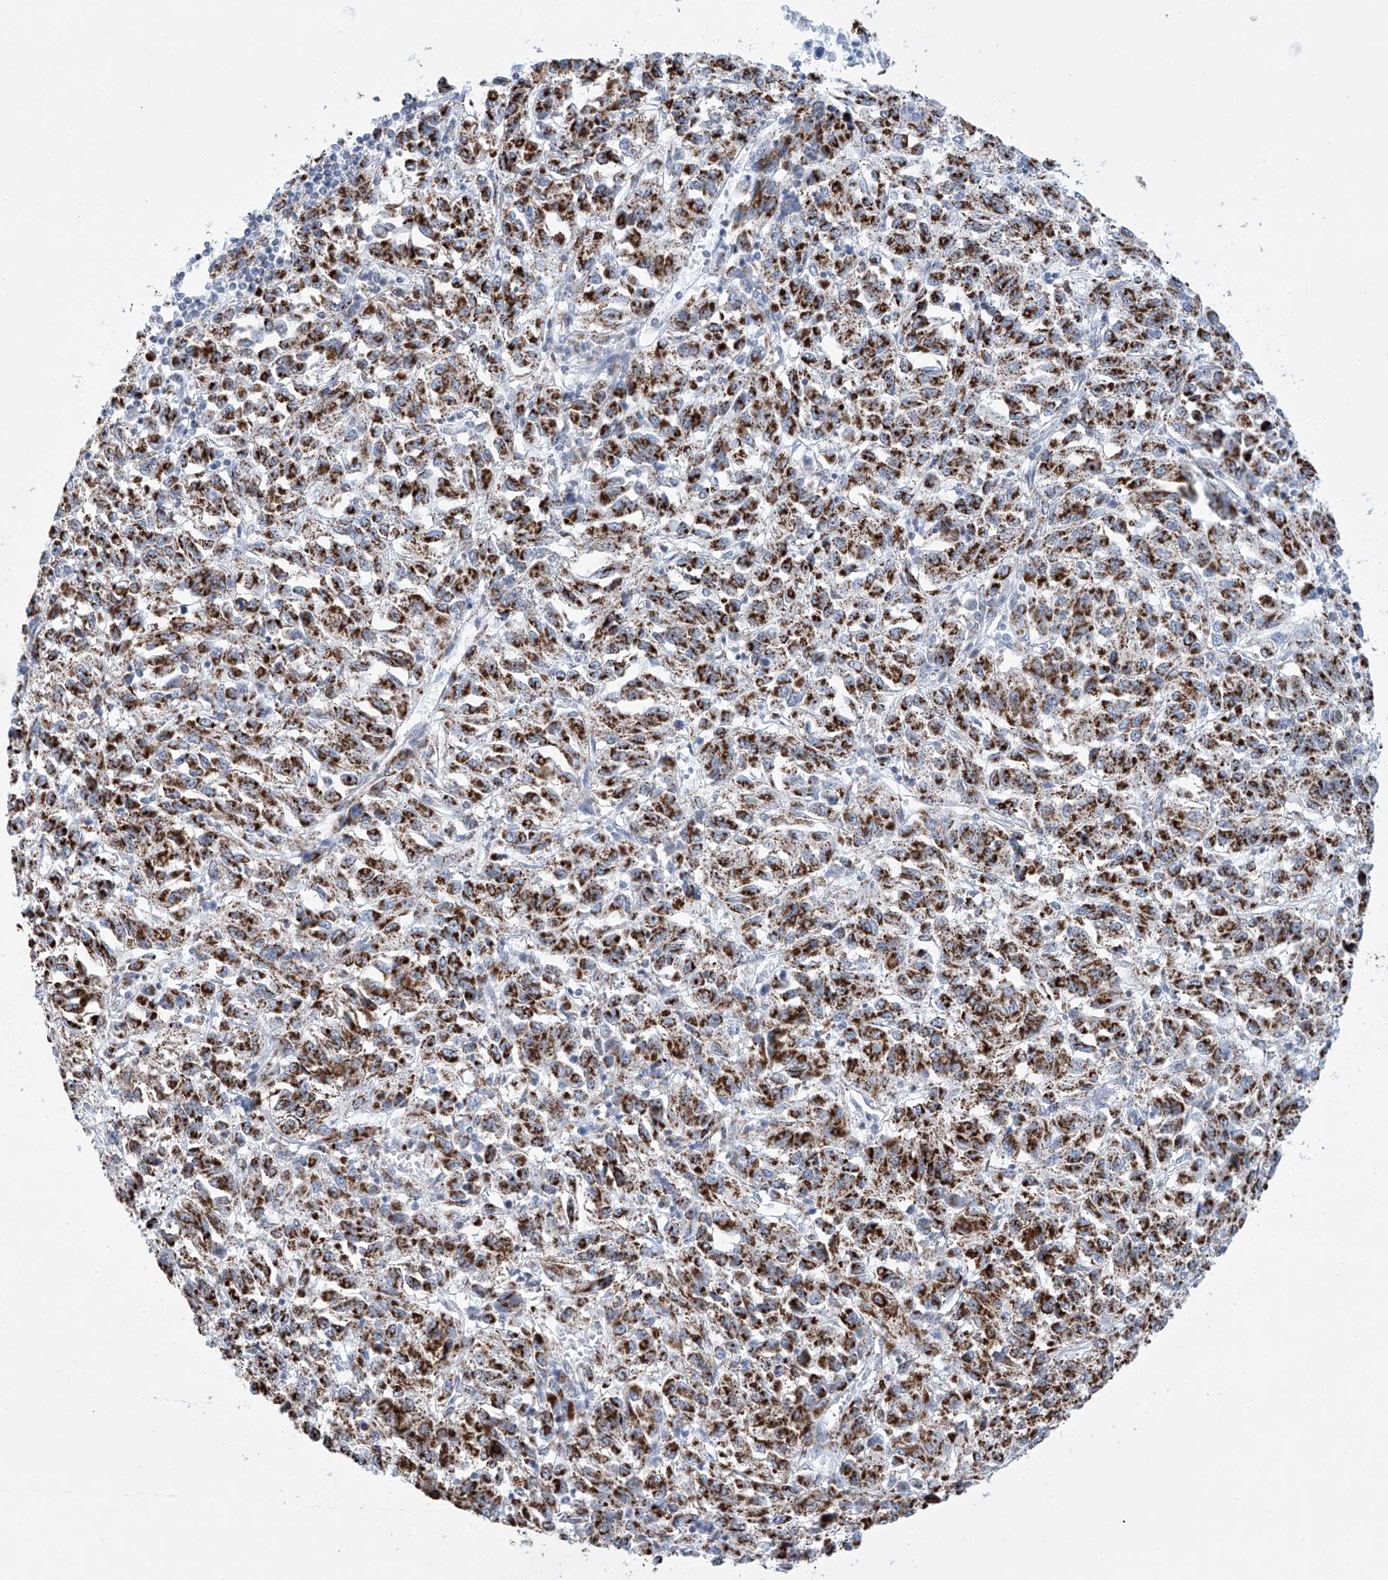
{"staining": {"intensity": "strong", "quantity": ">75%", "location": "cytoplasmic/membranous"}, "tissue": "melanoma", "cell_type": "Tumor cells", "image_type": "cancer", "snomed": [{"axis": "morphology", "description": "Malignant melanoma, Metastatic site"}, {"axis": "topography", "description": "Lung"}], "caption": "Strong cytoplasmic/membranous staining for a protein is present in approximately >75% of tumor cells of malignant melanoma (metastatic site) using immunohistochemistry (IHC).", "gene": "ALDH6A1", "patient": {"sex": "male", "age": 64}}